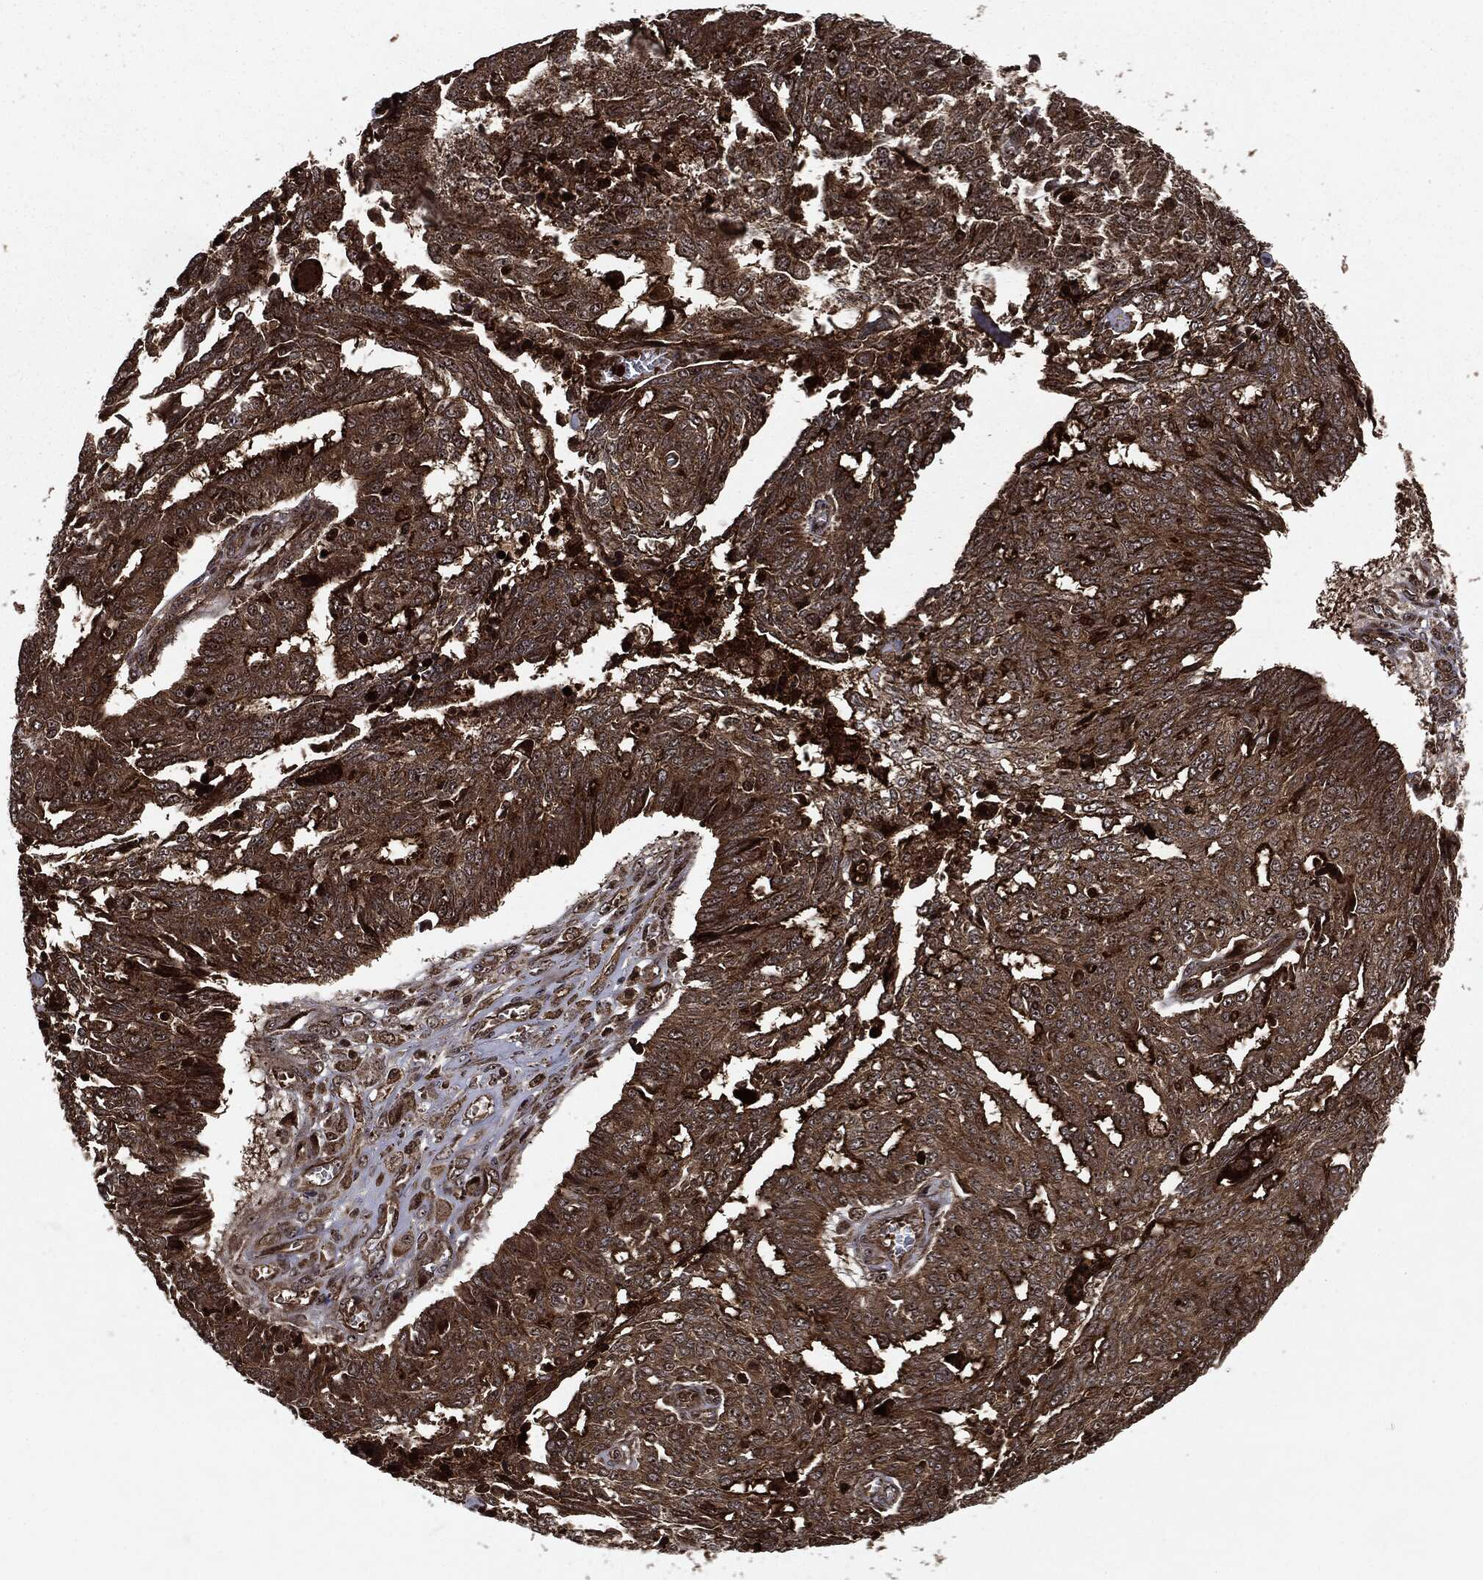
{"staining": {"intensity": "strong", "quantity": ">75%", "location": "cytoplasmic/membranous"}, "tissue": "ovarian cancer", "cell_type": "Tumor cells", "image_type": "cancer", "snomed": [{"axis": "morphology", "description": "Cystadenocarcinoma, serous, NOS"}, {"axis": "topography", "description": "Ovary"}], "caption": "Ovarian serous cystadenocarcinoma stained with immunohistochemistry displays strong cytoplasmic/membranous staining in about >75% of tumor cells.", "gene": "CARD6", "patient": {"sex": "female", "age": 67}}